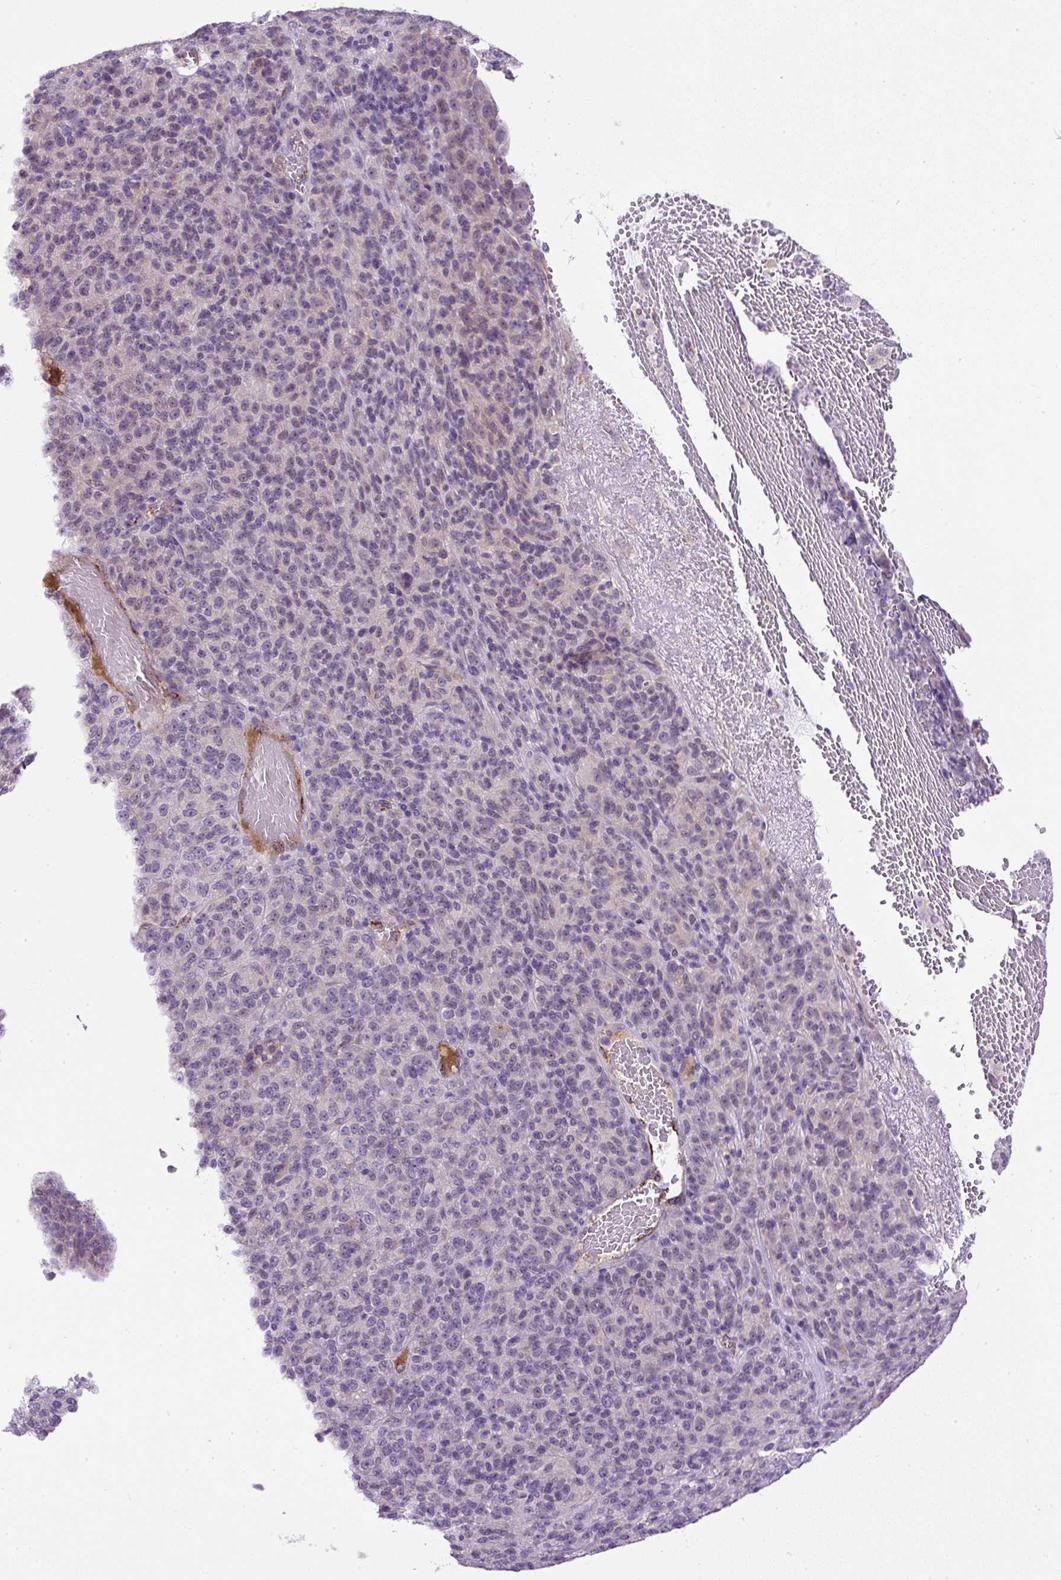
{"staining": {"intensity": "negative", "quantity": "none", "location": "none"}, "tissue": "melanoma", "cell_type": "Tumor cells", "image_type": "cancer", "snomed": [{"axis": "morphology", "description": "Malignant melanoma, Metastatic site"}, {"axis": "topography", "description": "Brain"}], "caption": "A photomicrograph of human malignant melanoma (metastatic site) is negative for staining in tumor cells.", "gene": "LEFTY2", "patient": {"sex": "female", "age": 56}}